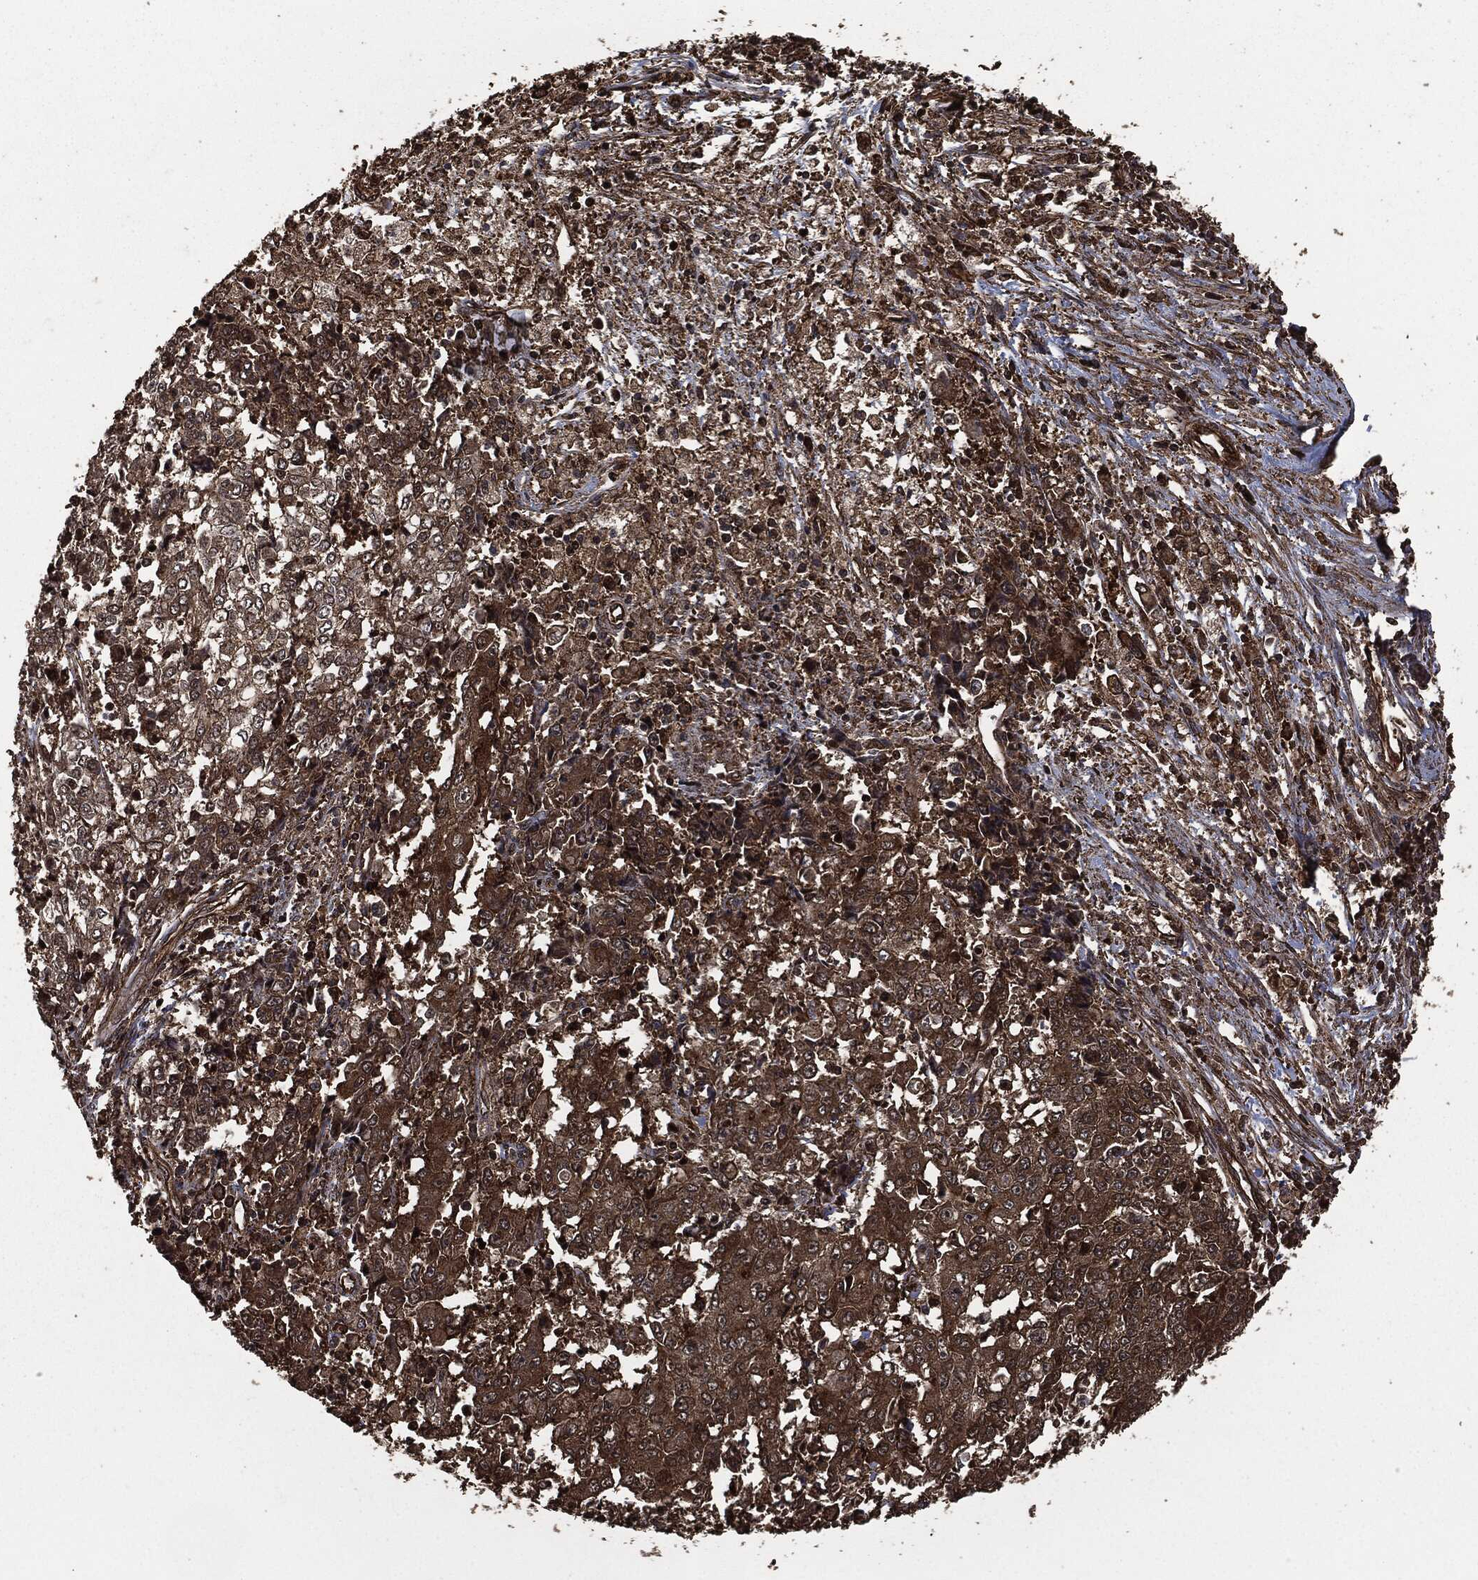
{"staining": {"intensity": "strong", "quantity": ">75%", "location": "cytoplasmic/membranous"}, "tissue": "ovarian cancer", "cell_type": "Tumor cells", "image_type": "cancer", "snomed": [{"axis": "morphology", "description": "Carcinoma, endometroid"}, {"axis": "topography", "description": "Ovary"}], "caption": "Endometroid carcinoma (ovarian) tissue displays strong cytoplasmic/membranous staining in about >75% of tumor cells, visualized by immunohistochemistry. (DAB IHC, brown staining for protein, blue staining for nuclei).", "gene": "HRAS", "patient": {"sex": "female", "age": 42}}